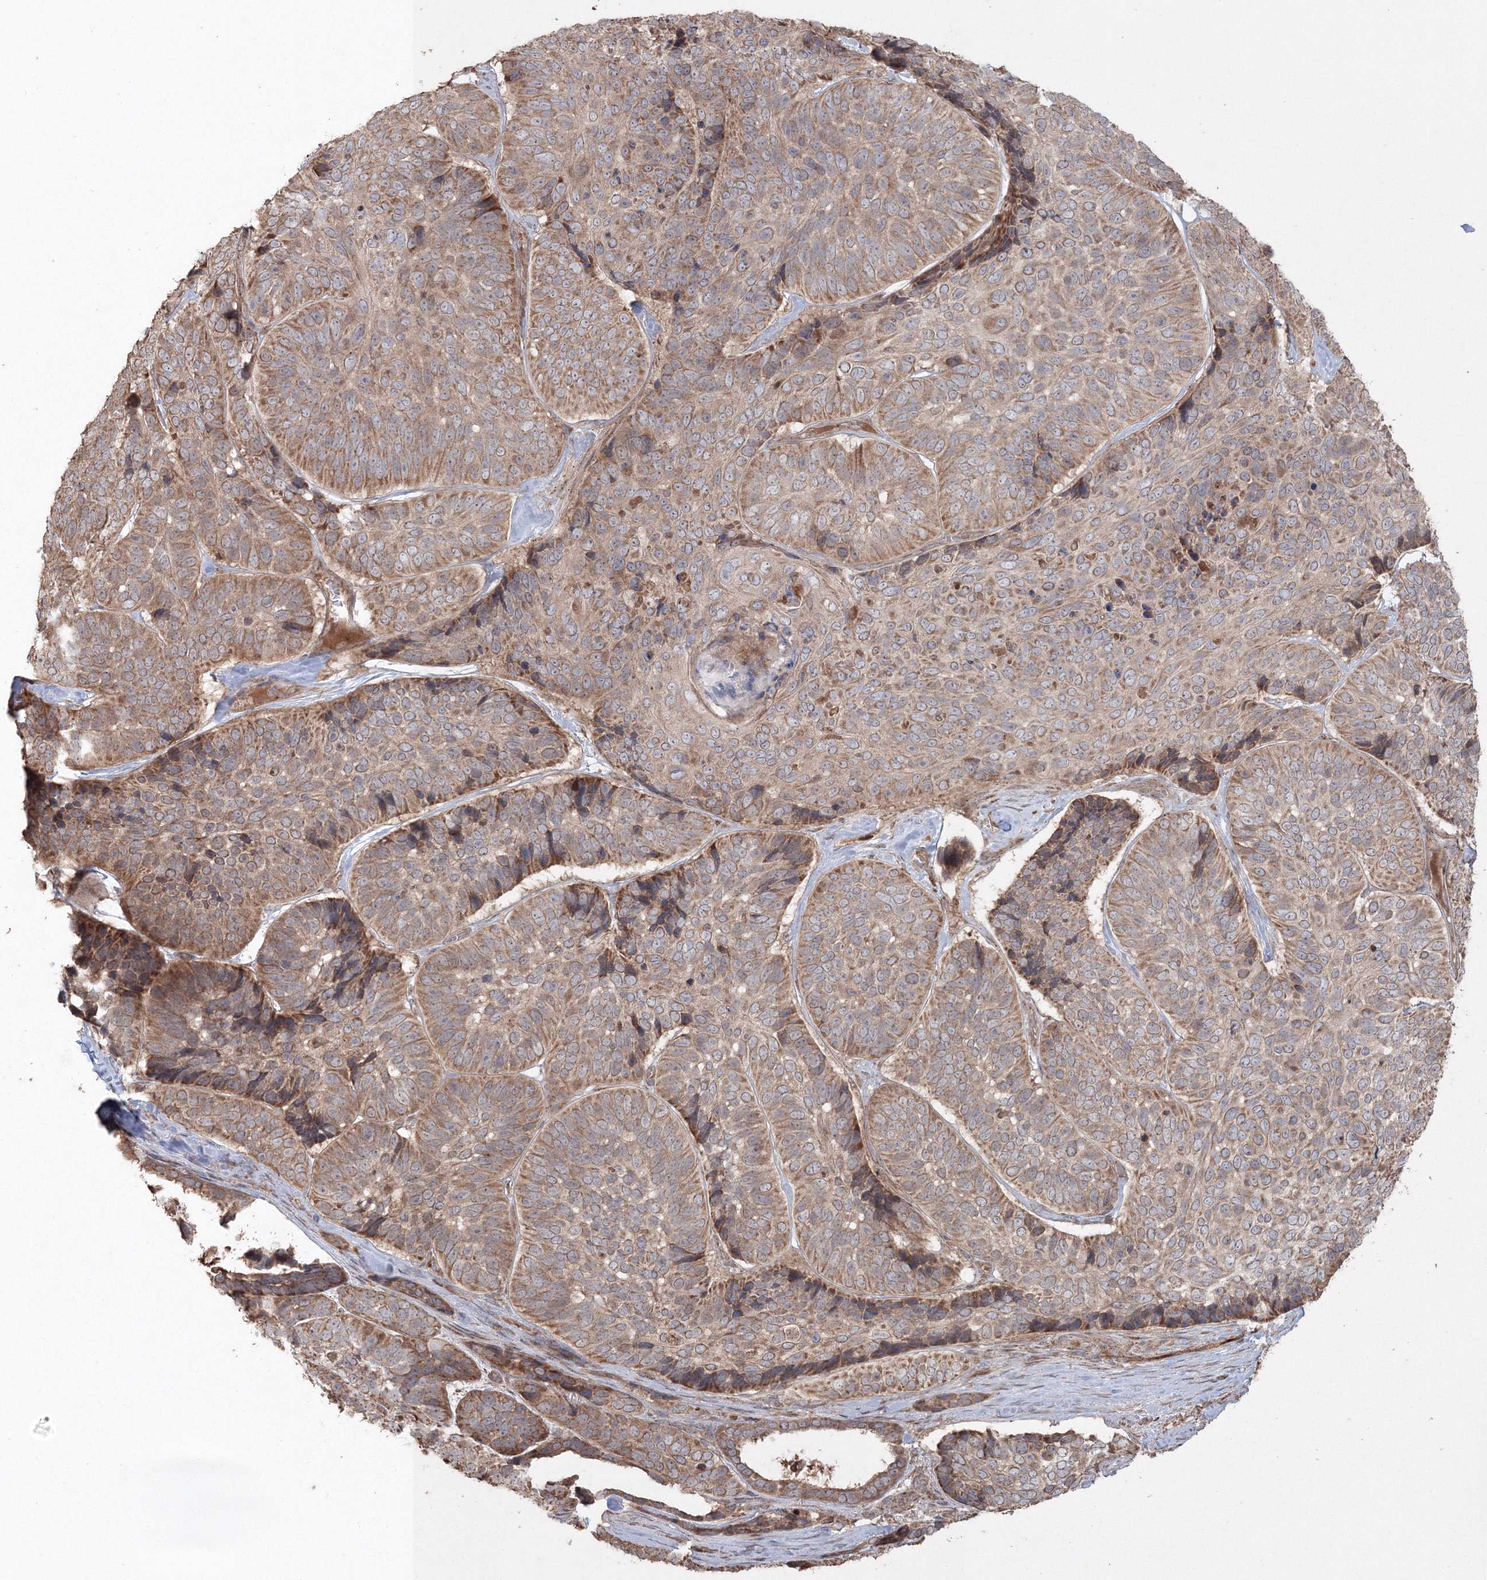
{"staining": {"intensity": "moderate", "quantity": ">75%", "location": "cytoplasmic/membranous"}, "tissue": "skin cancer", "cell_type": "Tumor cells", "image_type": "cancer", "snomed": [{"axis": "morphology", "description": "Basal cell carcinoma"}, {"axis": "topography", "description": "Skin"}], "caption": "A brown stain shows moderate cytoplasmic/membranous staining of a protein in human skin cancer (basal cell carcinoma) tumor cells.", "gene": "ANAPC16", "patient": {"sex": "male", "age": 62}}